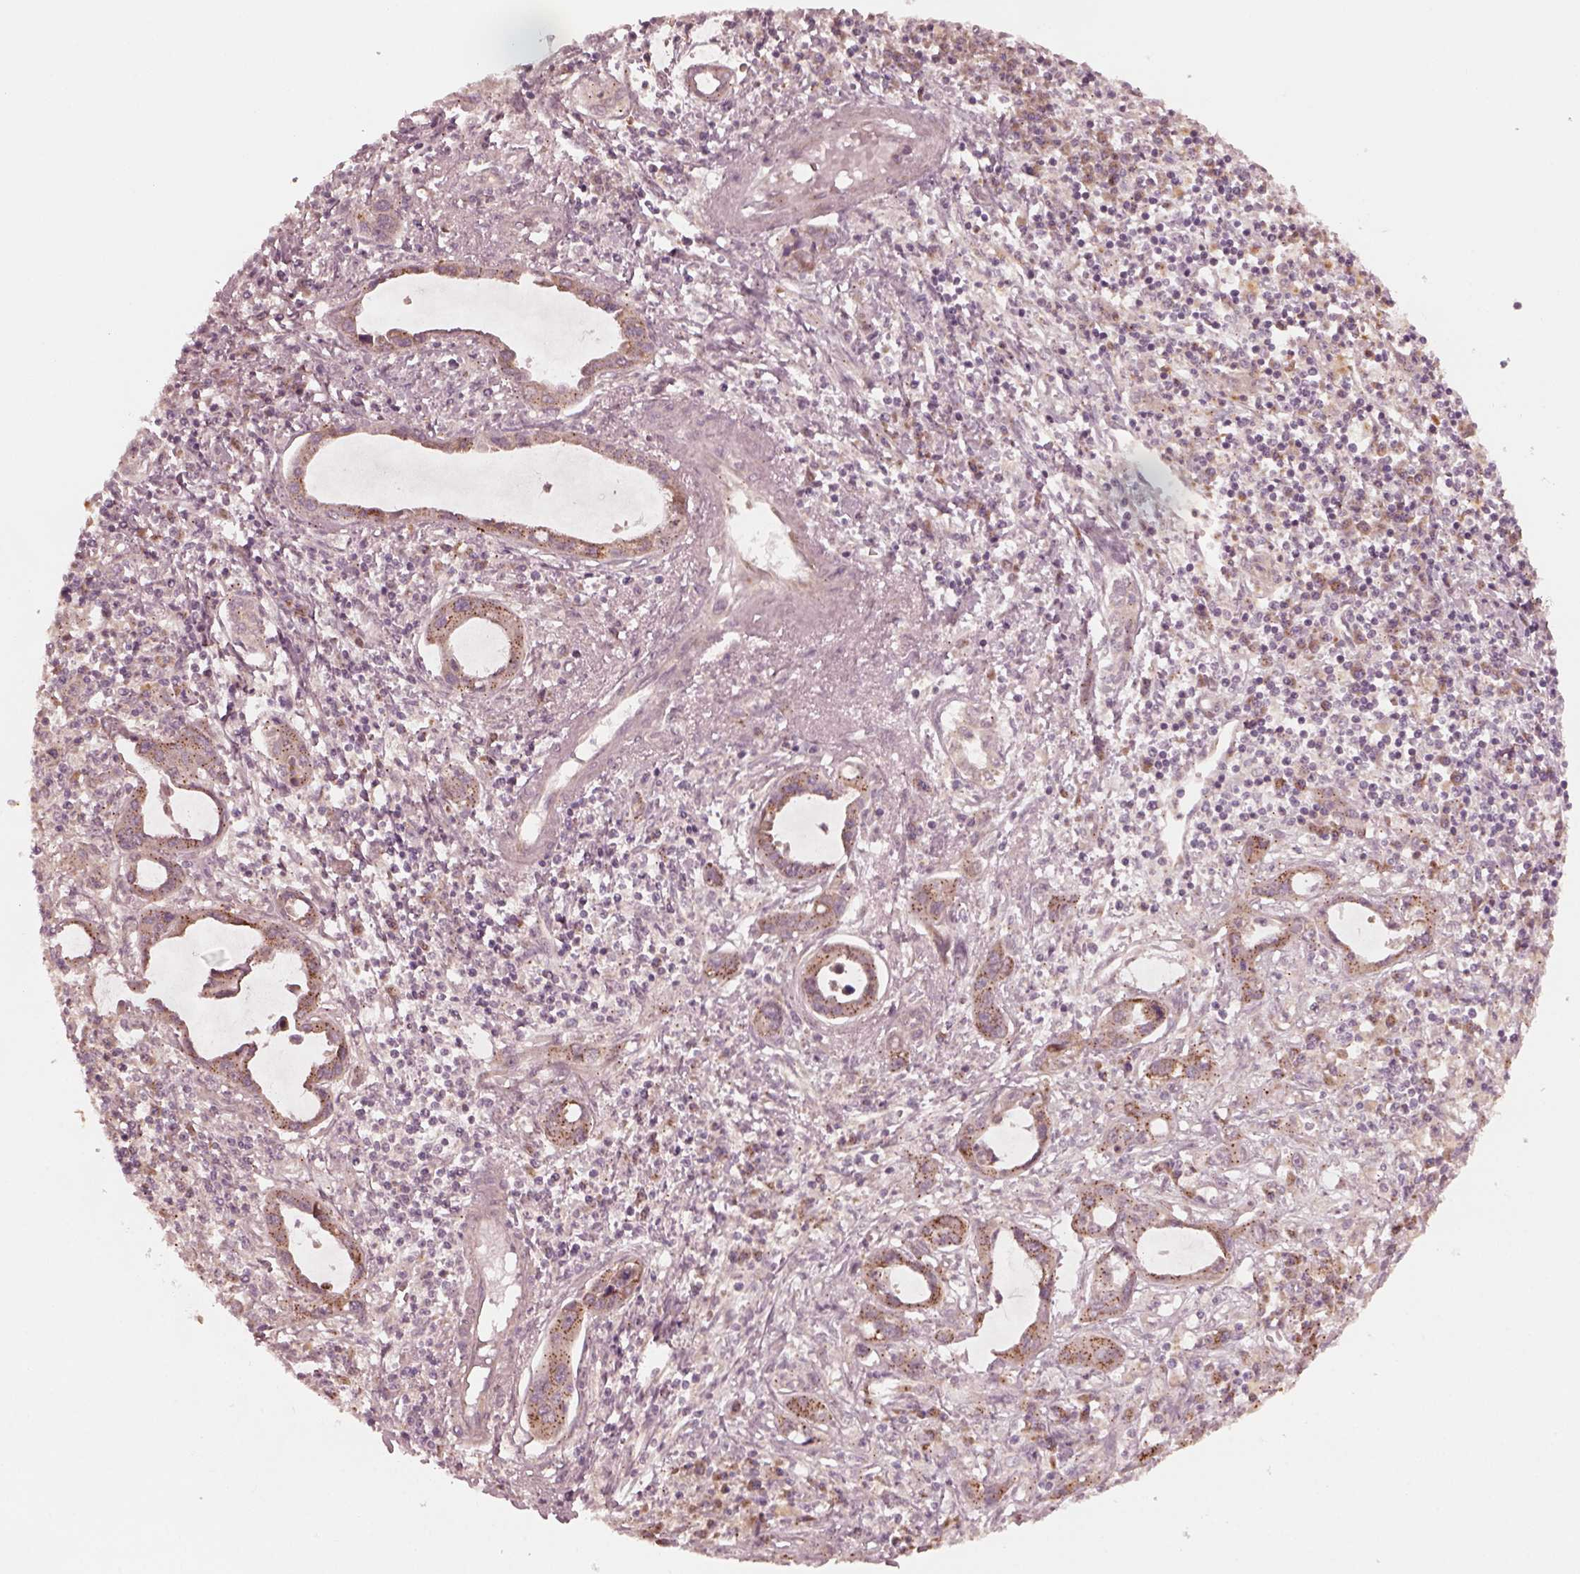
{"staining": {"intensity": "moderate", "quantity": "<25%", "location": "cytoplasmic/membranous"}, "tissue": "liver cancer", "cell_type": "Tumor cells", "image_type": "cancer", "snomed": [{"axis": "morphology", "description": "Cholangiocarcinoma"}, {"axis": "topography", "description": "Liver"}], "caption": "DAB (3,3'-diaminobenzidine) immunohistochemical staining of human liver cancer (cholangiocarcinoma) reveals moderate cytoplasmic/membranous protein positivity in approximately <25% of tumor cells.", "gene": "FAF2", "patient": {"sex": "male", "age": 58}}